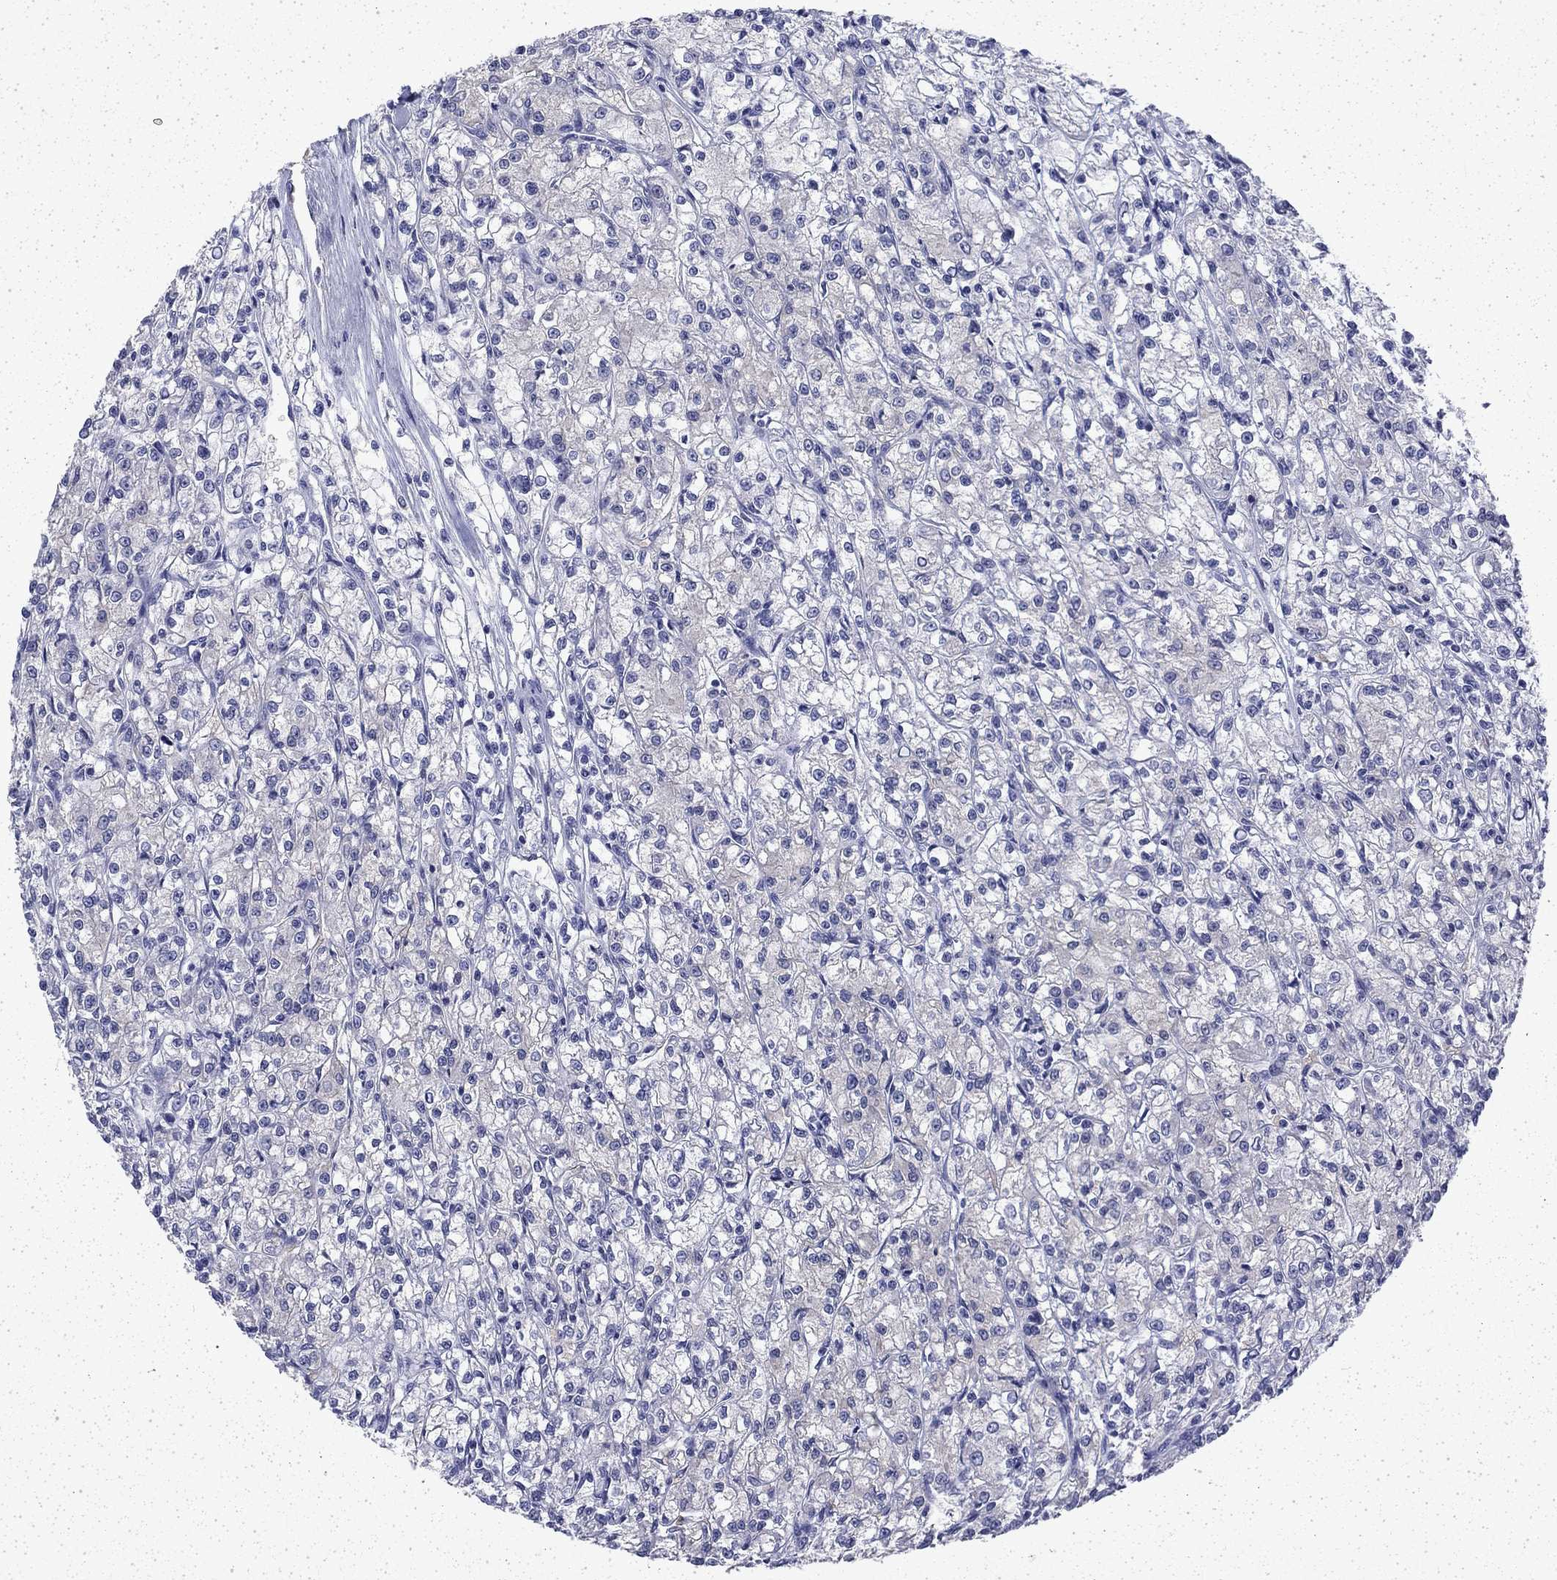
{"staining": {"intensity": "negative", "quantity": "none", "location": "none"}, "tissue": "renal cancer", "cell_type": "Tumor cells", "image_type": "cancer", "snomed": [{"axis": "morphology", "description": "Adenocarcinoma, NOS"}, {"axis": "topography", "description": "Kidney"}], "caption": "Image shows no protein expression in tumor cells of renal cancer (adenocarcinoma) tissue.", "gene": "ENPP6", "patient": {"sex": "female", "age": 59}}